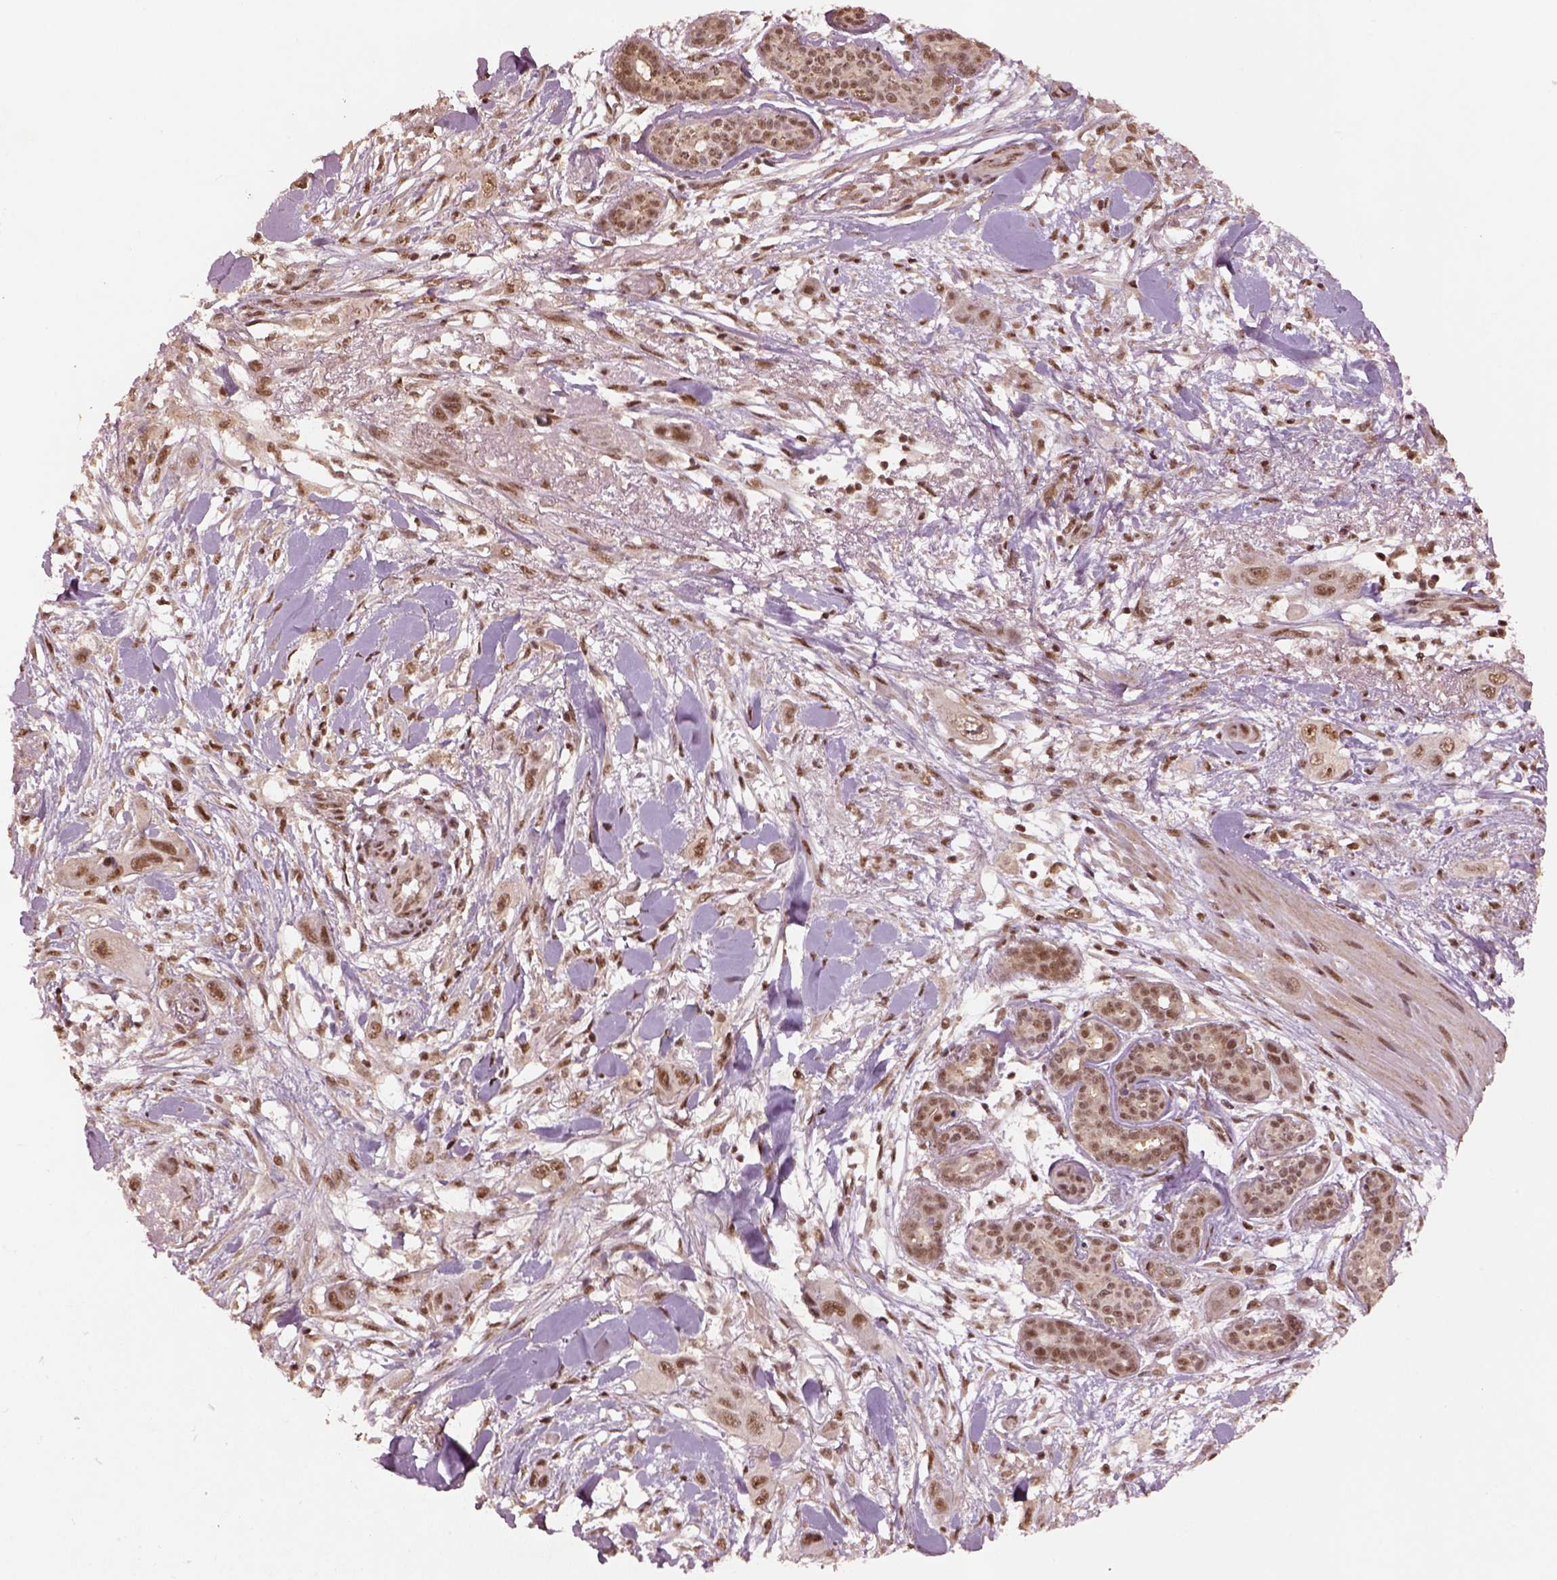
{"staining": {"intensity": "moderate", "quantity": ">75%", "location": "nuclear"}, "tissue": "skin cancer", "cell_type": "Tumor cells", "image_type": "cancer", "snomed": [{"axis": "morphology", "description": "Squamous cell carcinoma, NOS"}, {"axis": "topography", "description": "Skin"}], "caption": "An image of squamous cell carcinoma (skin) stained for a protein shows moderate nuclear brown staining in tumor cells. The staining was performed using DAB (3,3'-diaminobenzidine) to visualize the protein expression in brown, while the nuclei were stained in blue with hematoxylin (Magnification: 20x).", "gene": "BRD9", "patient": {"sex": "male", "age": 79}}